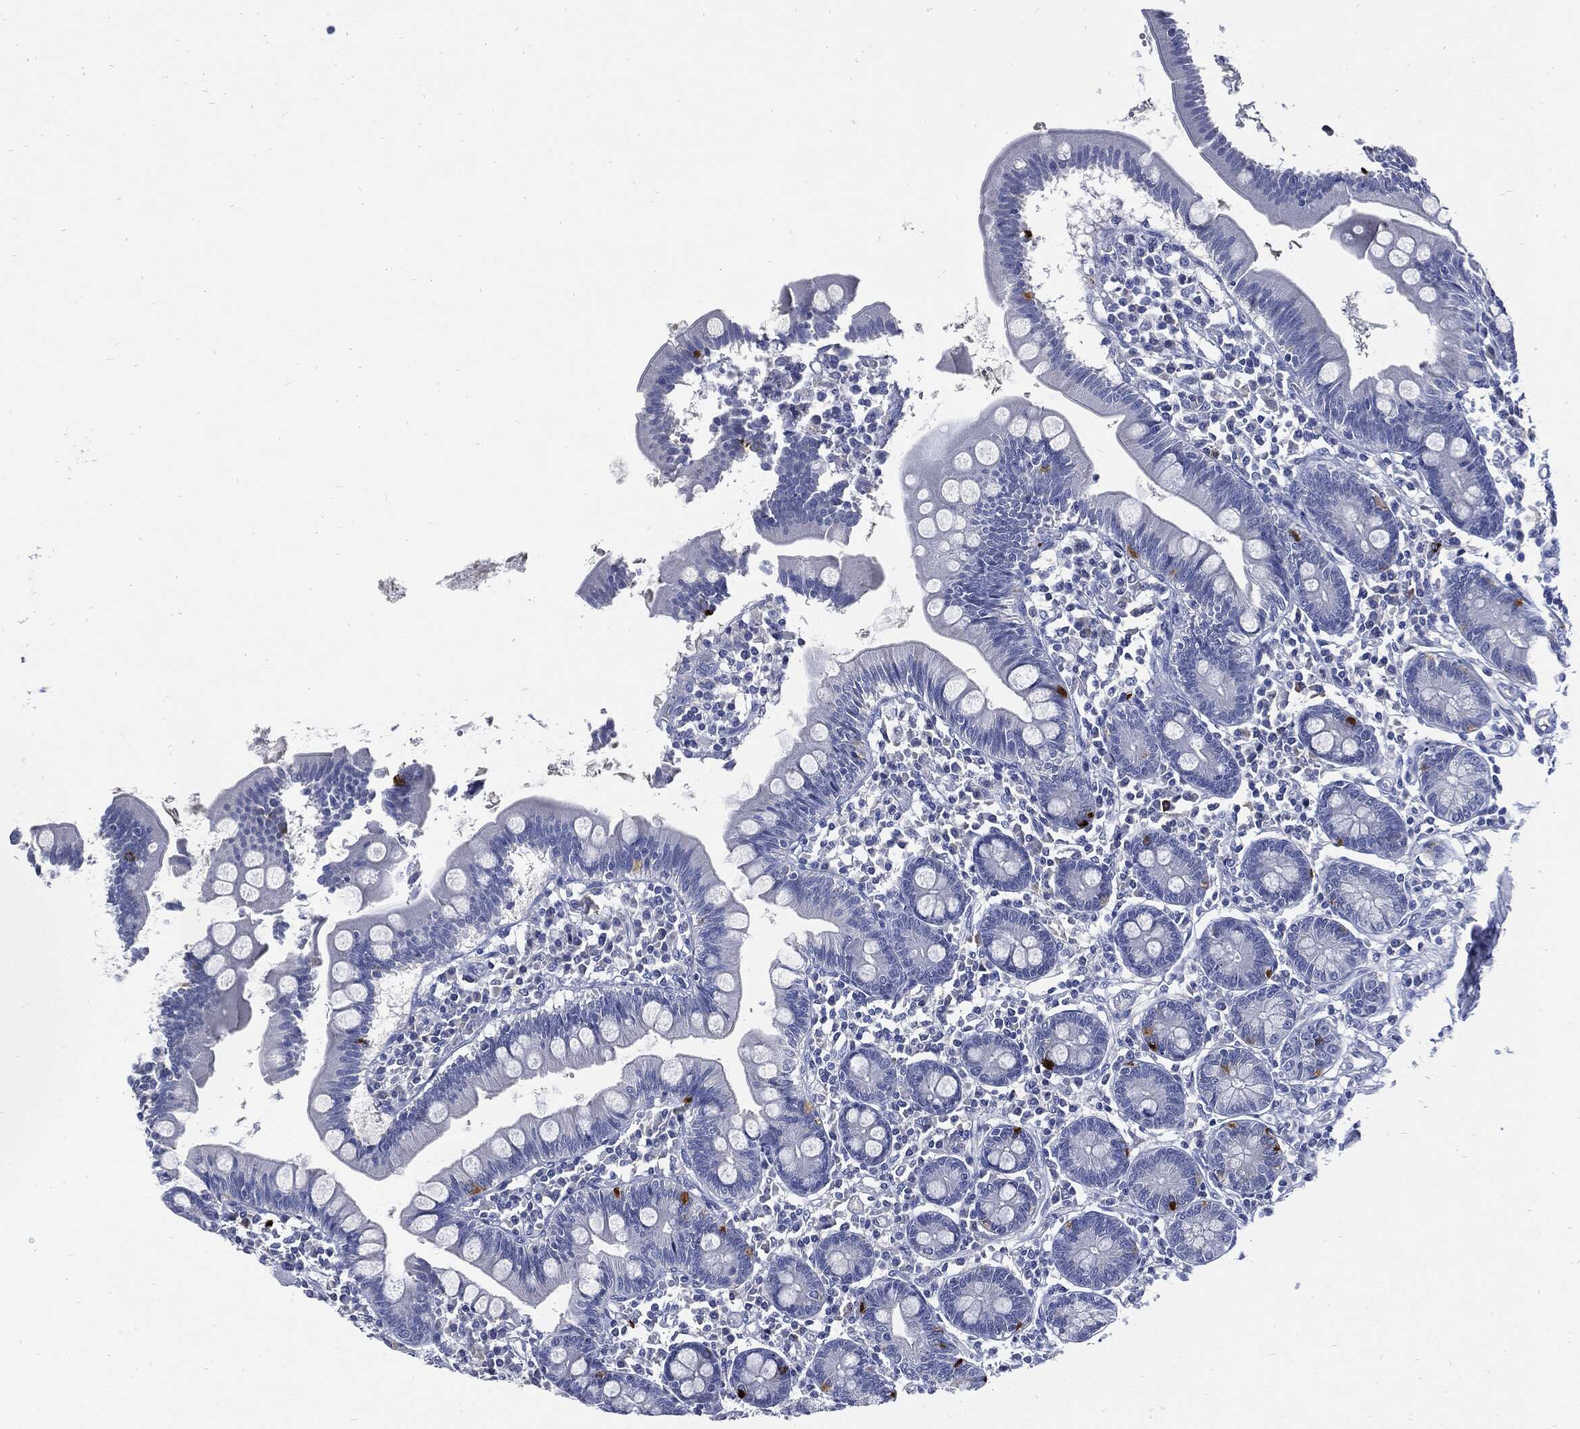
{"staining": {"intensity": "strong", "quantity": "<25%", "location": "cytoplasmic/membranous"}, "tissue": "small intestine", "cell_type": "Glandular cells", "image_type": "normal", "snomed": [{"axis": "morphology", "description": "Normal tissue, NOS"}, {"axis": "topography", "description": "Small intestine"}], "caption": "Immunohistochemistry image of normal human small intestine stained for a protein (brown), which reveals medium levels of strong cytoplasmic/membranous positivity in approximately <25% of glandular cells.", "gene": "CPE", "patient": {"sex": "male", "age": 88}}